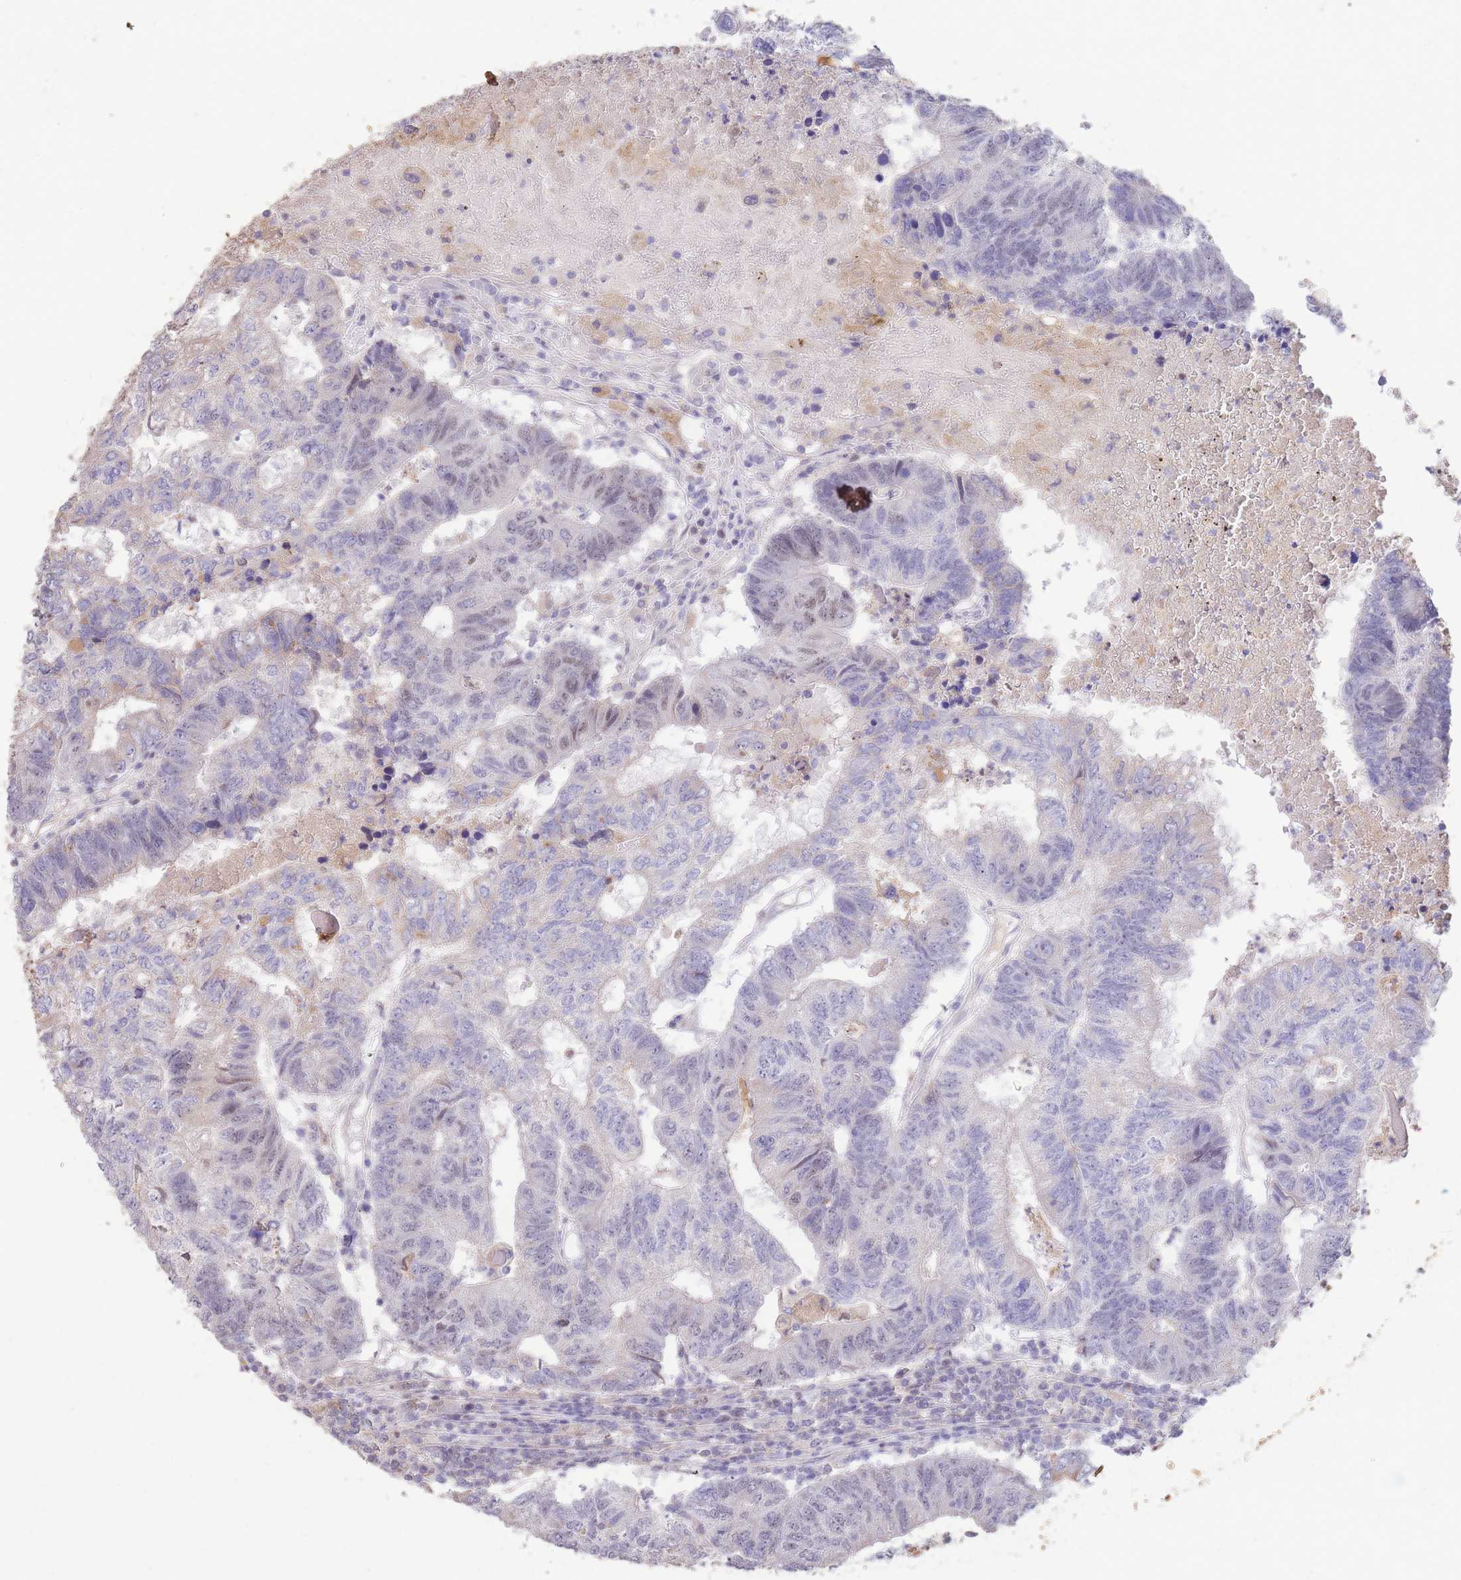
{"staining": {"intensity": "negative", "quantity": "none", "location": "none"}, "tissue": "colorectal cancer", "cell_type": "Tumor cells", "image_type": "cancer", "snomed": [{"axis": "morphology", "description": "Adenocarcinoma, NOS"}, {"axis": "topography", "description": "Colon"}], "caption": "Tumor cells show no significant positivity in colorectal adenocarcinoma.", "gene": "RGS14", "patient": {"sex": "female", "age": 48}}